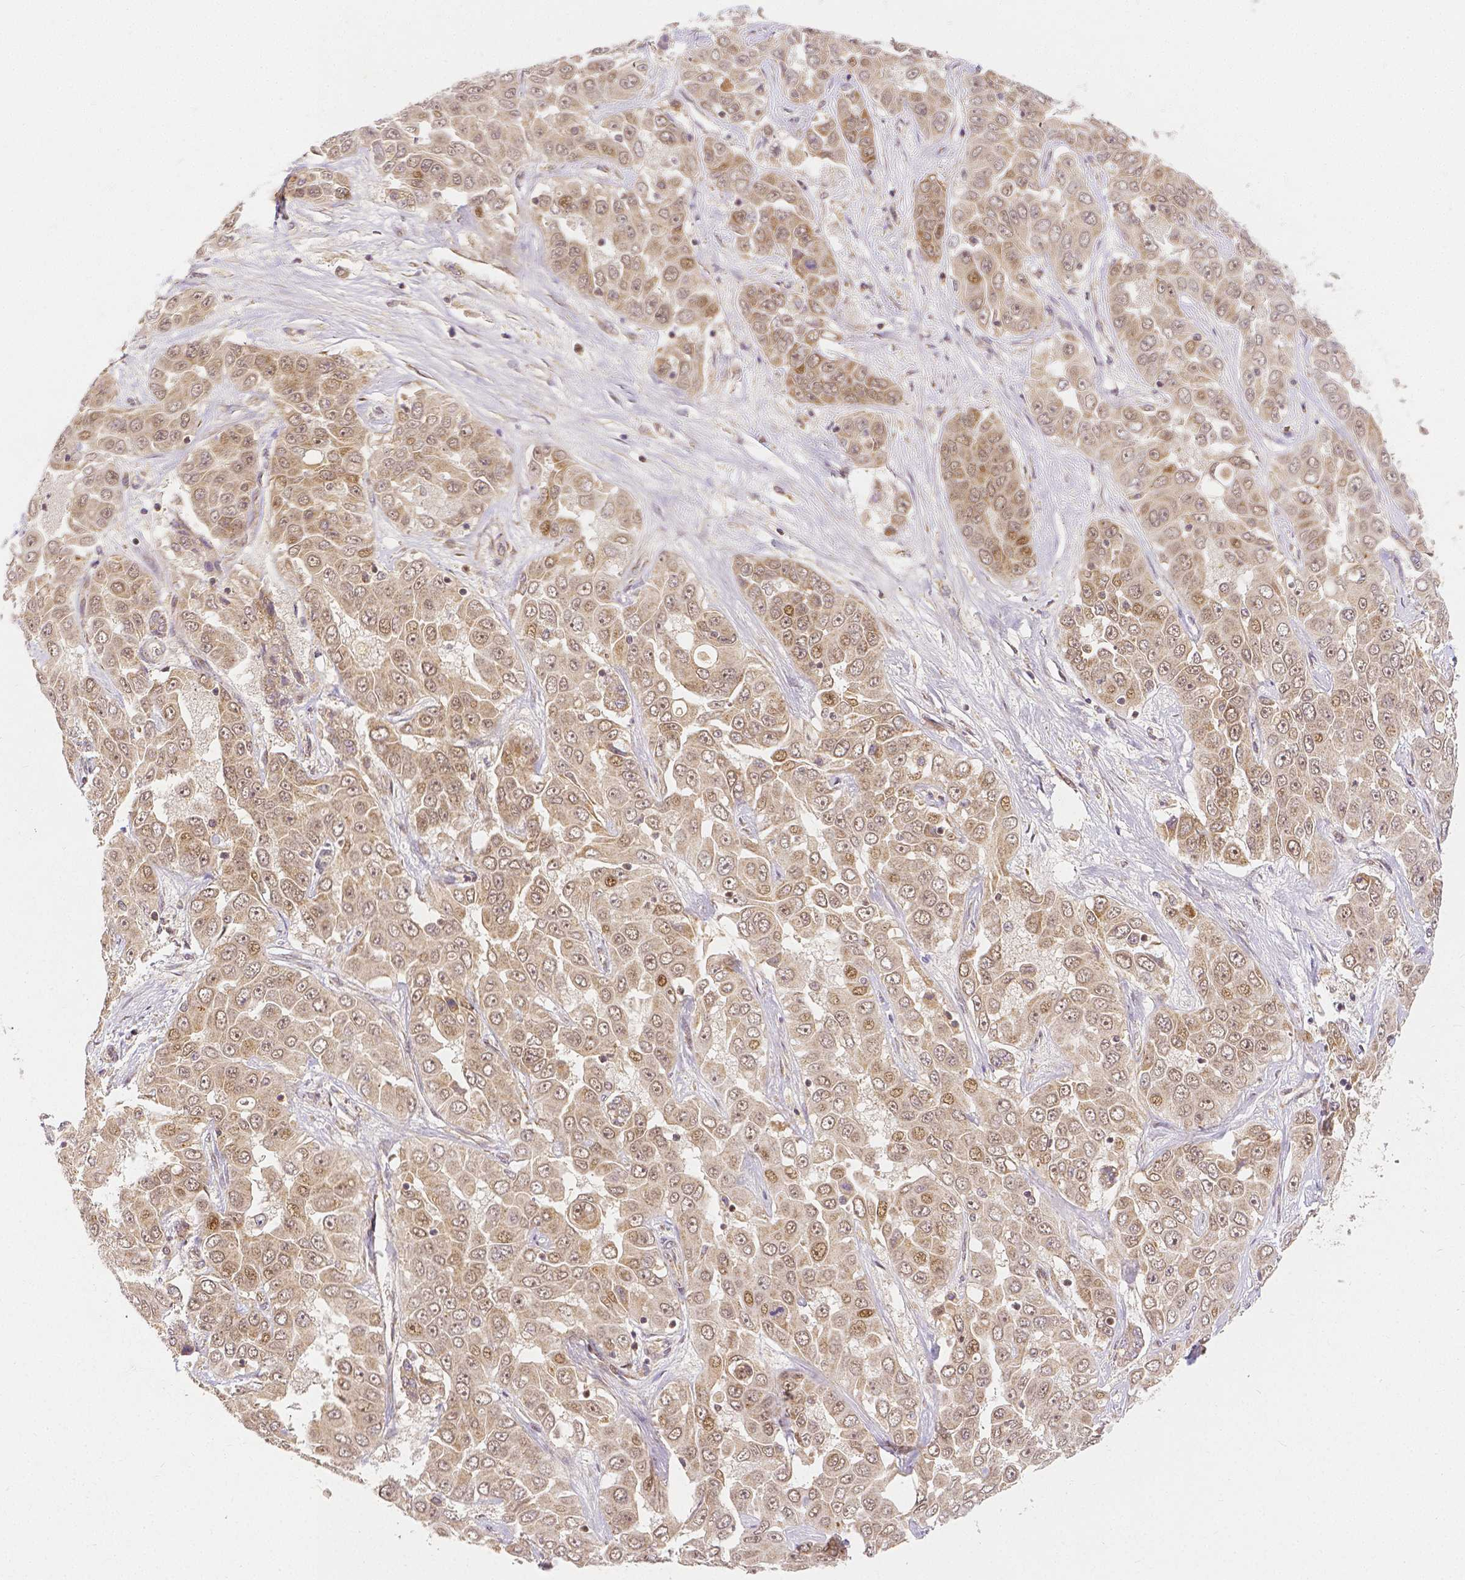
{"staining": {"intensity": "moderate", "quantity": ">75%", "location": "cytoplasmic/membranous,nuclear"}, "tissue": "liver cancer", "cell_type": "Tumor cells", "image_type": "cancer", "snomed": [{"axis": "morphology", "description": "Cholangiocarcinoma"}, {"axis": "topography", "description": "Liver"}], "caption": "Approximately >75% of tumor cells in liver cancer show moderate cytoplasmic/membranous and nuclear protein staining as visualized by brown immunohistochemical staining.", "gene": "RHOT1", "patient": {"sex": "female", "age": 52}}